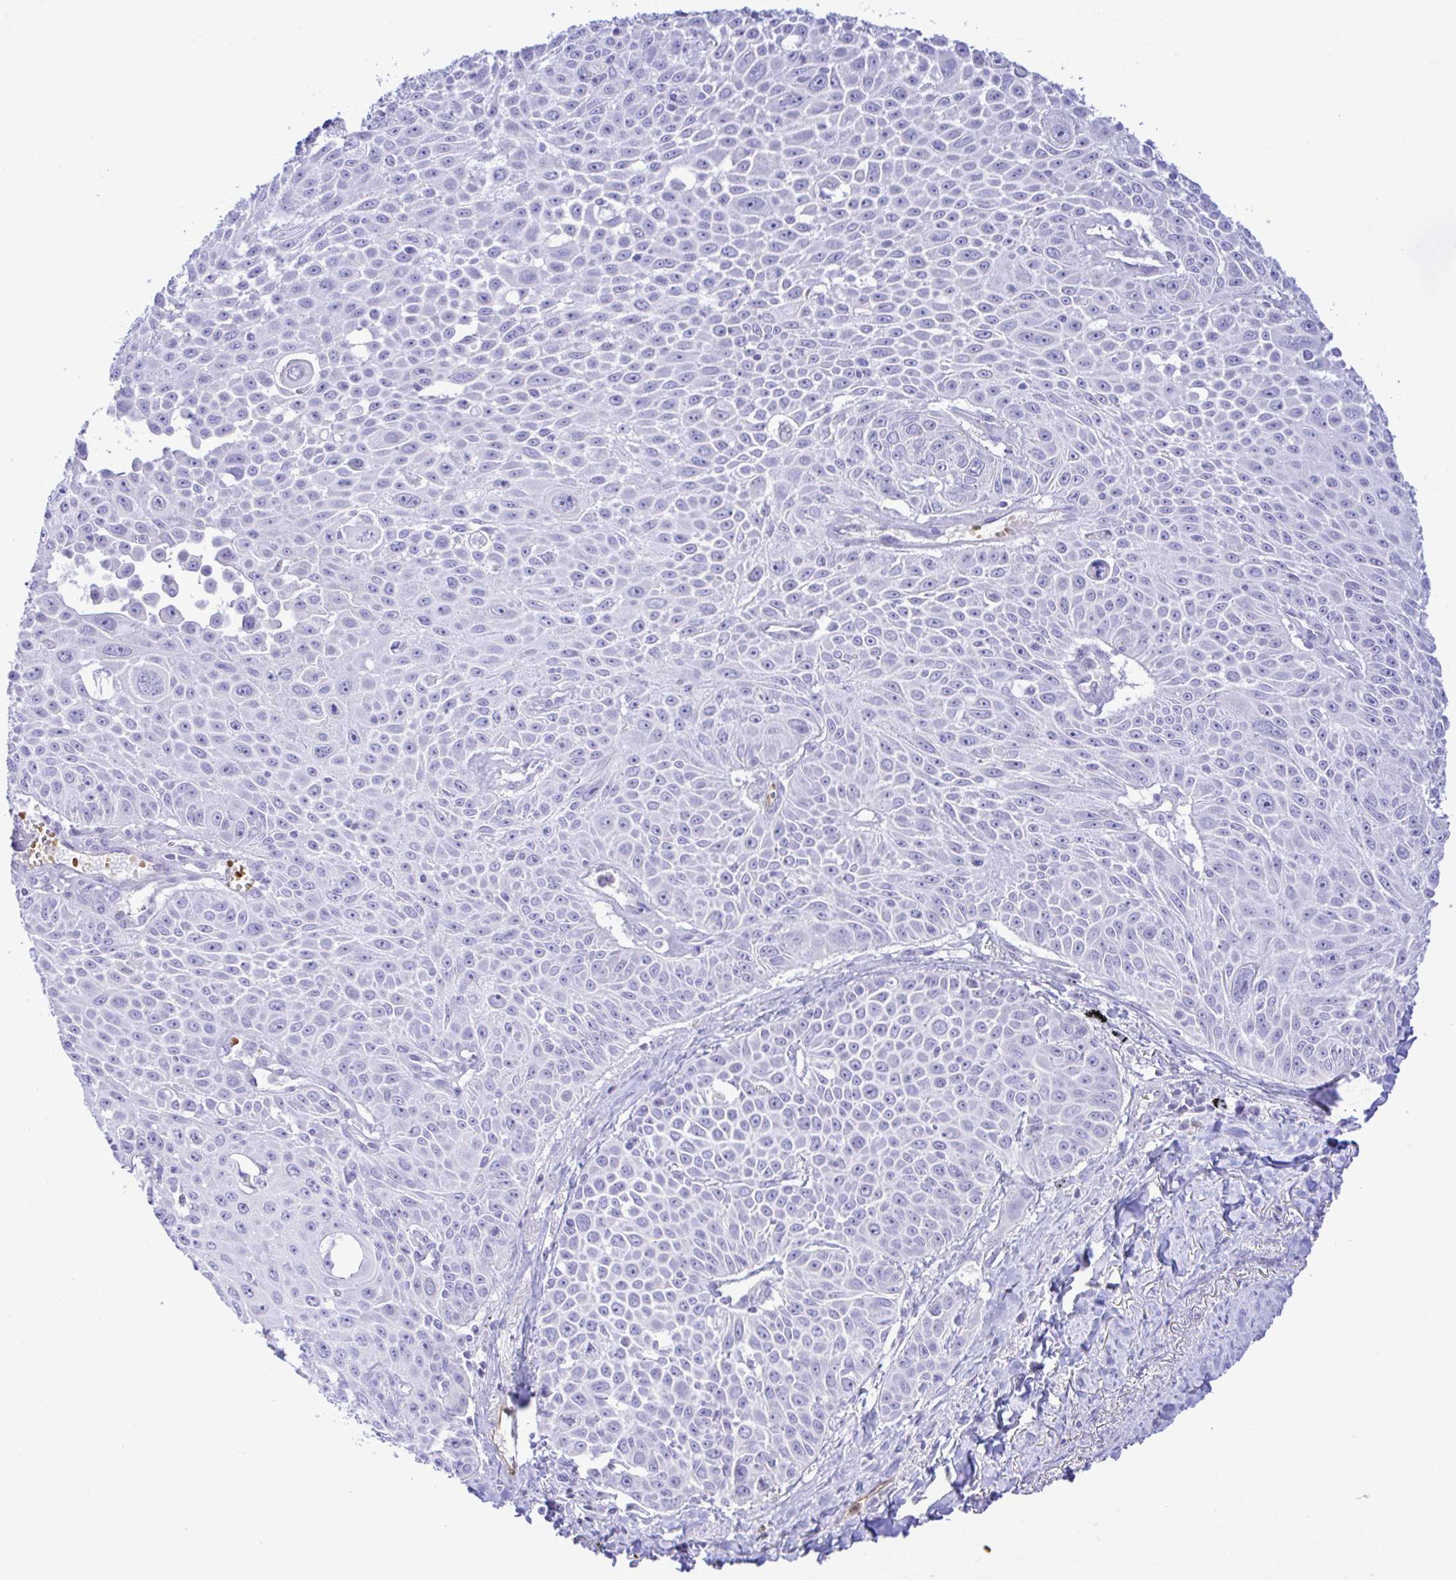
{"staining": {"intensity": "negative", "quantity": "none", "location": "none"}, "tissue": "lung cancer", "cell_type": "Tumor cells", "image_type": "cancer", "snomed": [{"axis": "morphology", "description": "Squamous cell carcinoma, NOS"}, {"axis": "morphology", "description": "Squamous cell carcinoma, metastatic, NOS"}, {"axis": "topography", "description": "Lymph node"}, {"axis": "topography", "description": "Lung"}], "caption": "IHC of lung cancer demonstrates no staining in tumor cells.", "gene": "ZNF221", "patient": {"sex": "female", "age": 62}}